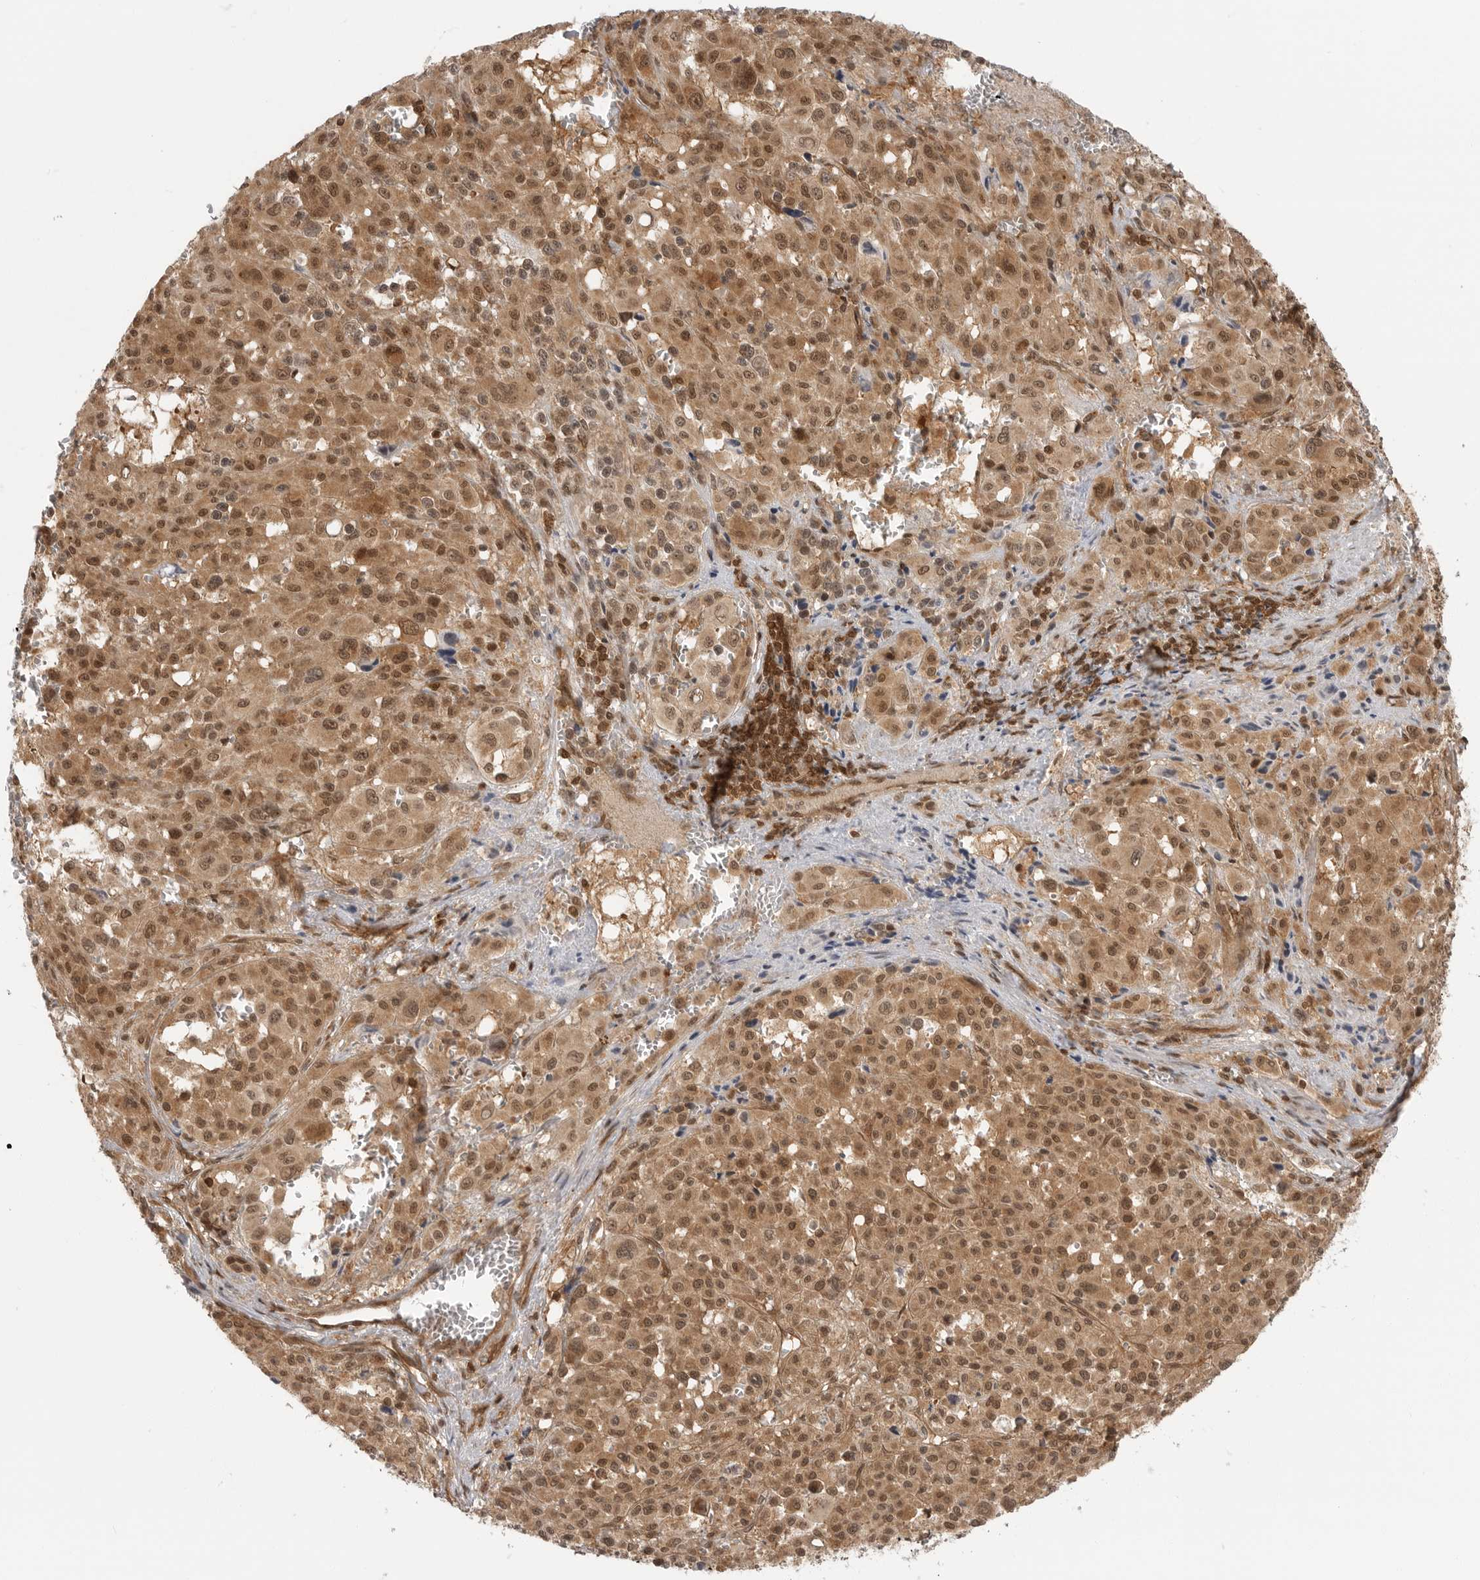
{"staining": {"intensity": "moderate", "quantity": ">75%", "location": "cytoplasmic/membranous,nuclear"}, "tissue": "melanoma", "cell_type": "Tumor cells", "image_type": "cancer", "snomed": [{"axis": "morphology", "description": "Malignant melanoma, Metastatic site"}, {"axis": "topography", "description": "Skin"}], "caption": "Human malignant melanoma (metastatic site) stained with a brown dye exhibits moderate cytoplasmic/membranous and nuclear positive staining in approximately >75% of tumor cells.", "gene": "SZRD1", "patient": {"sex": "female", "age": 74}}